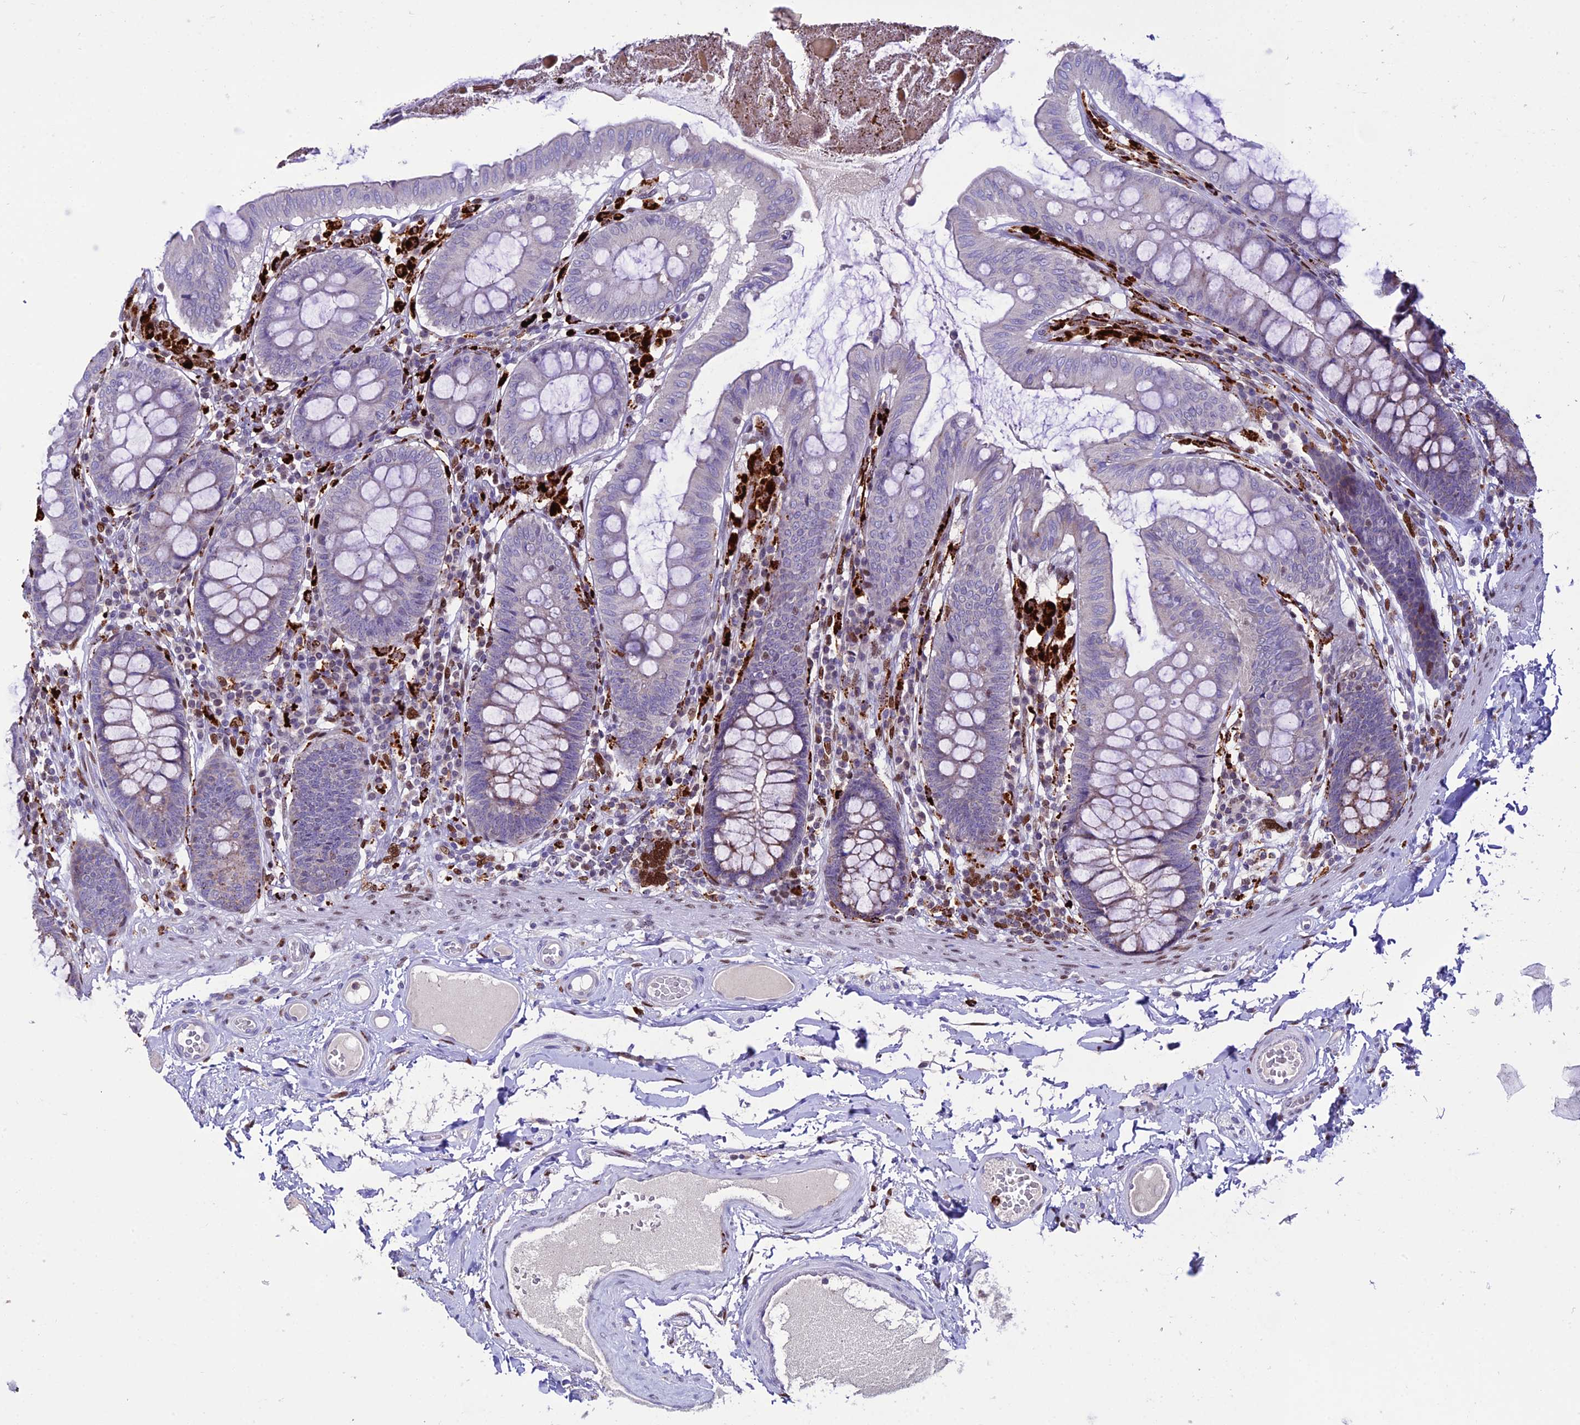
{"staining": {"intensity": "negative", "quantity": "none", "location": "none"}, "tissue": "colon", "cell_type": "Endothelial cells", "image_type": "normal", "snomed": [{"axis": "morphology", "description": "Normal tissue, NOS"}, {"axis": "topography", "description": "Colon"}], "caption": "Immunohistochemistry histopathology image of unremarkable colon: human colon stained with DAB exhibits no significant protein positivity in endothelial cells.", "gene": "HIC1", "patient": {"sex": "male", "age": 84}}